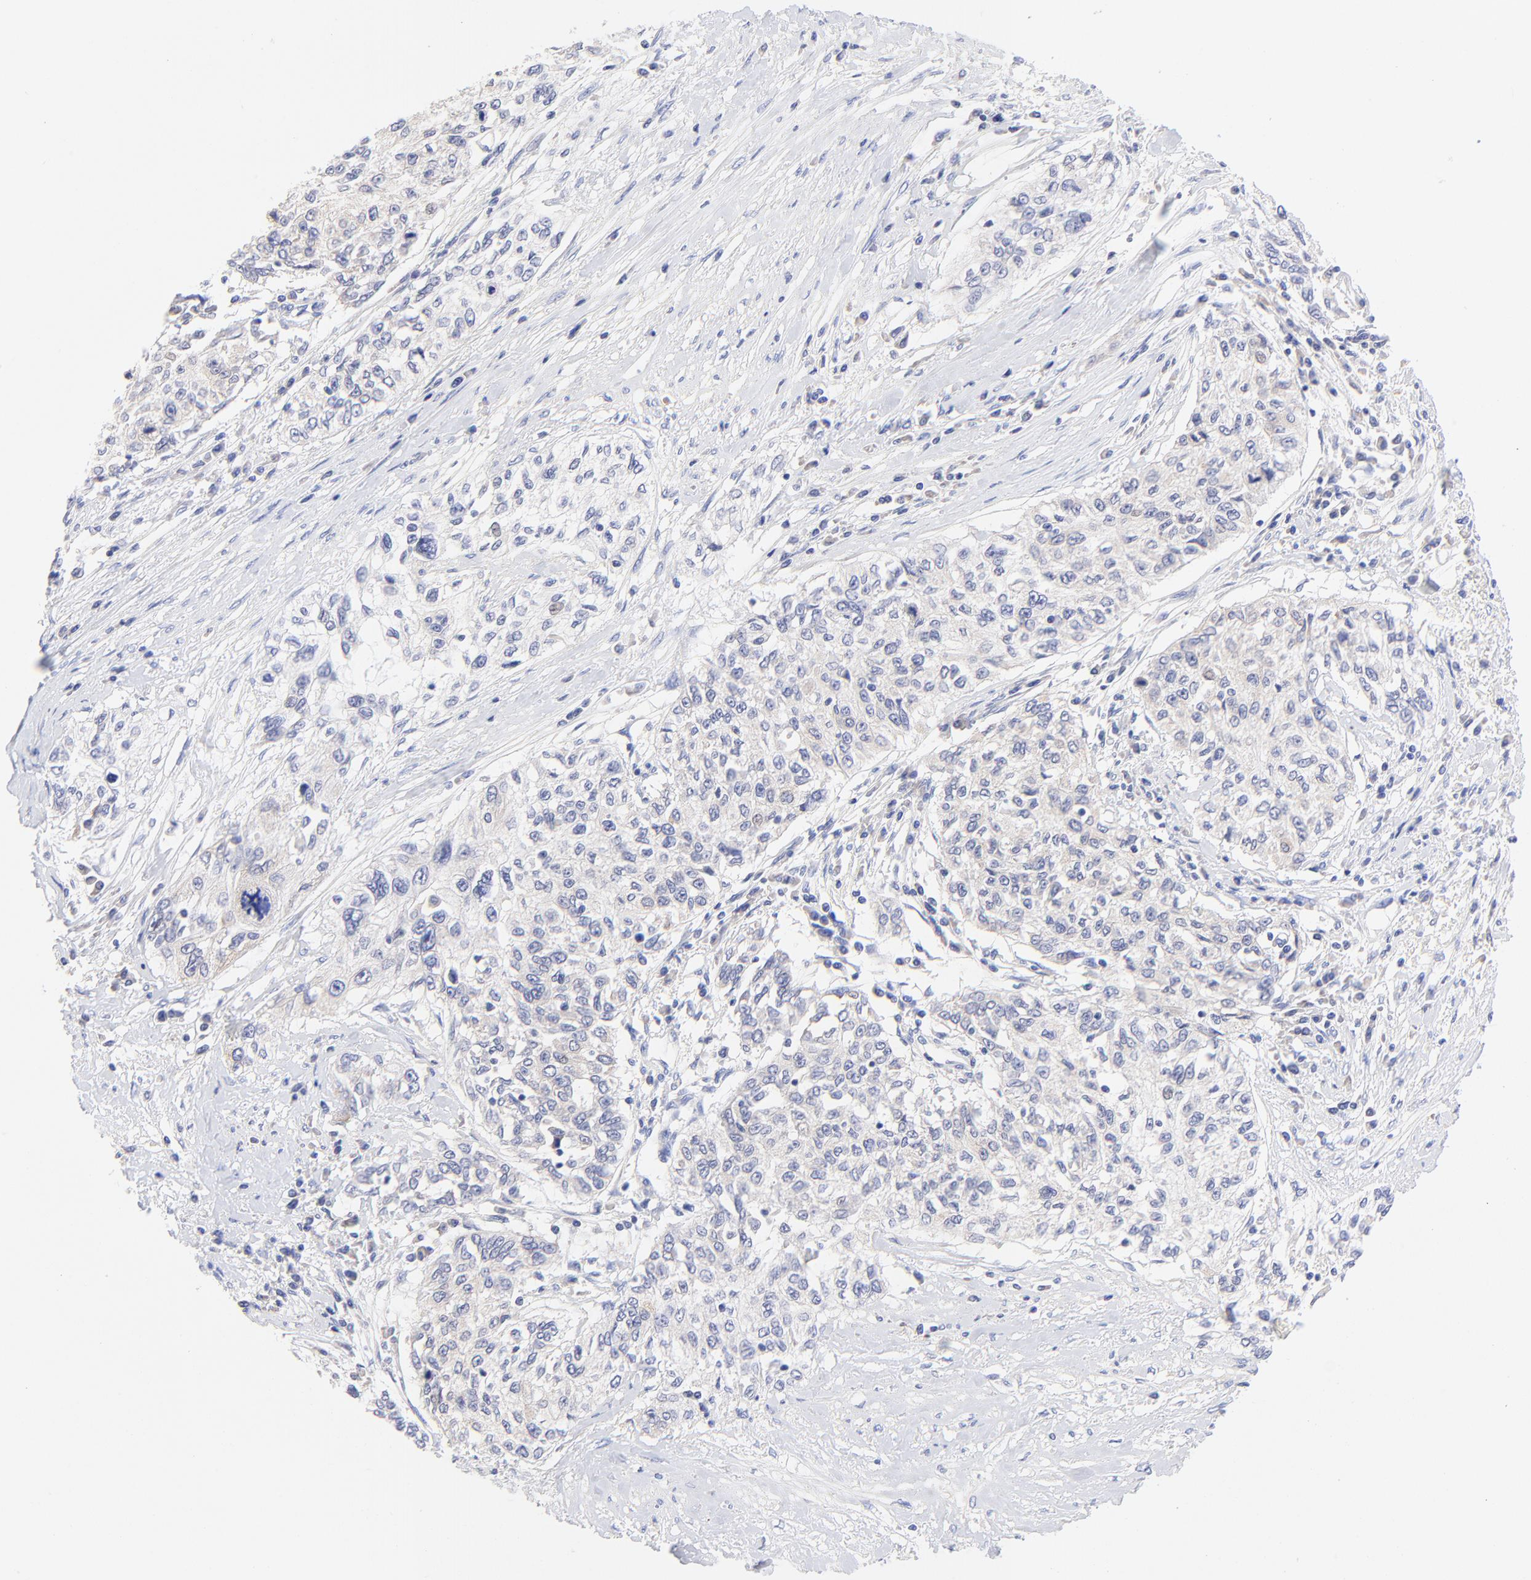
{"staining": {"intensity": "negative", "quantity": "none", "location": "none"}, "tissue": "cervical cancer", "cell_type": "Tumor cells", "image_type": "cancer", "snomed": [{"axis": "morphology", "description": "Squamous cell carcinoma, NOS"}, {"axis": "topography", "description": "Cervix"}], "caption": "The image shows no significant positivity in tumor cells of cervical cancer.", "gene": "EBP", "patient": {"sex": "female", "age": 57}}